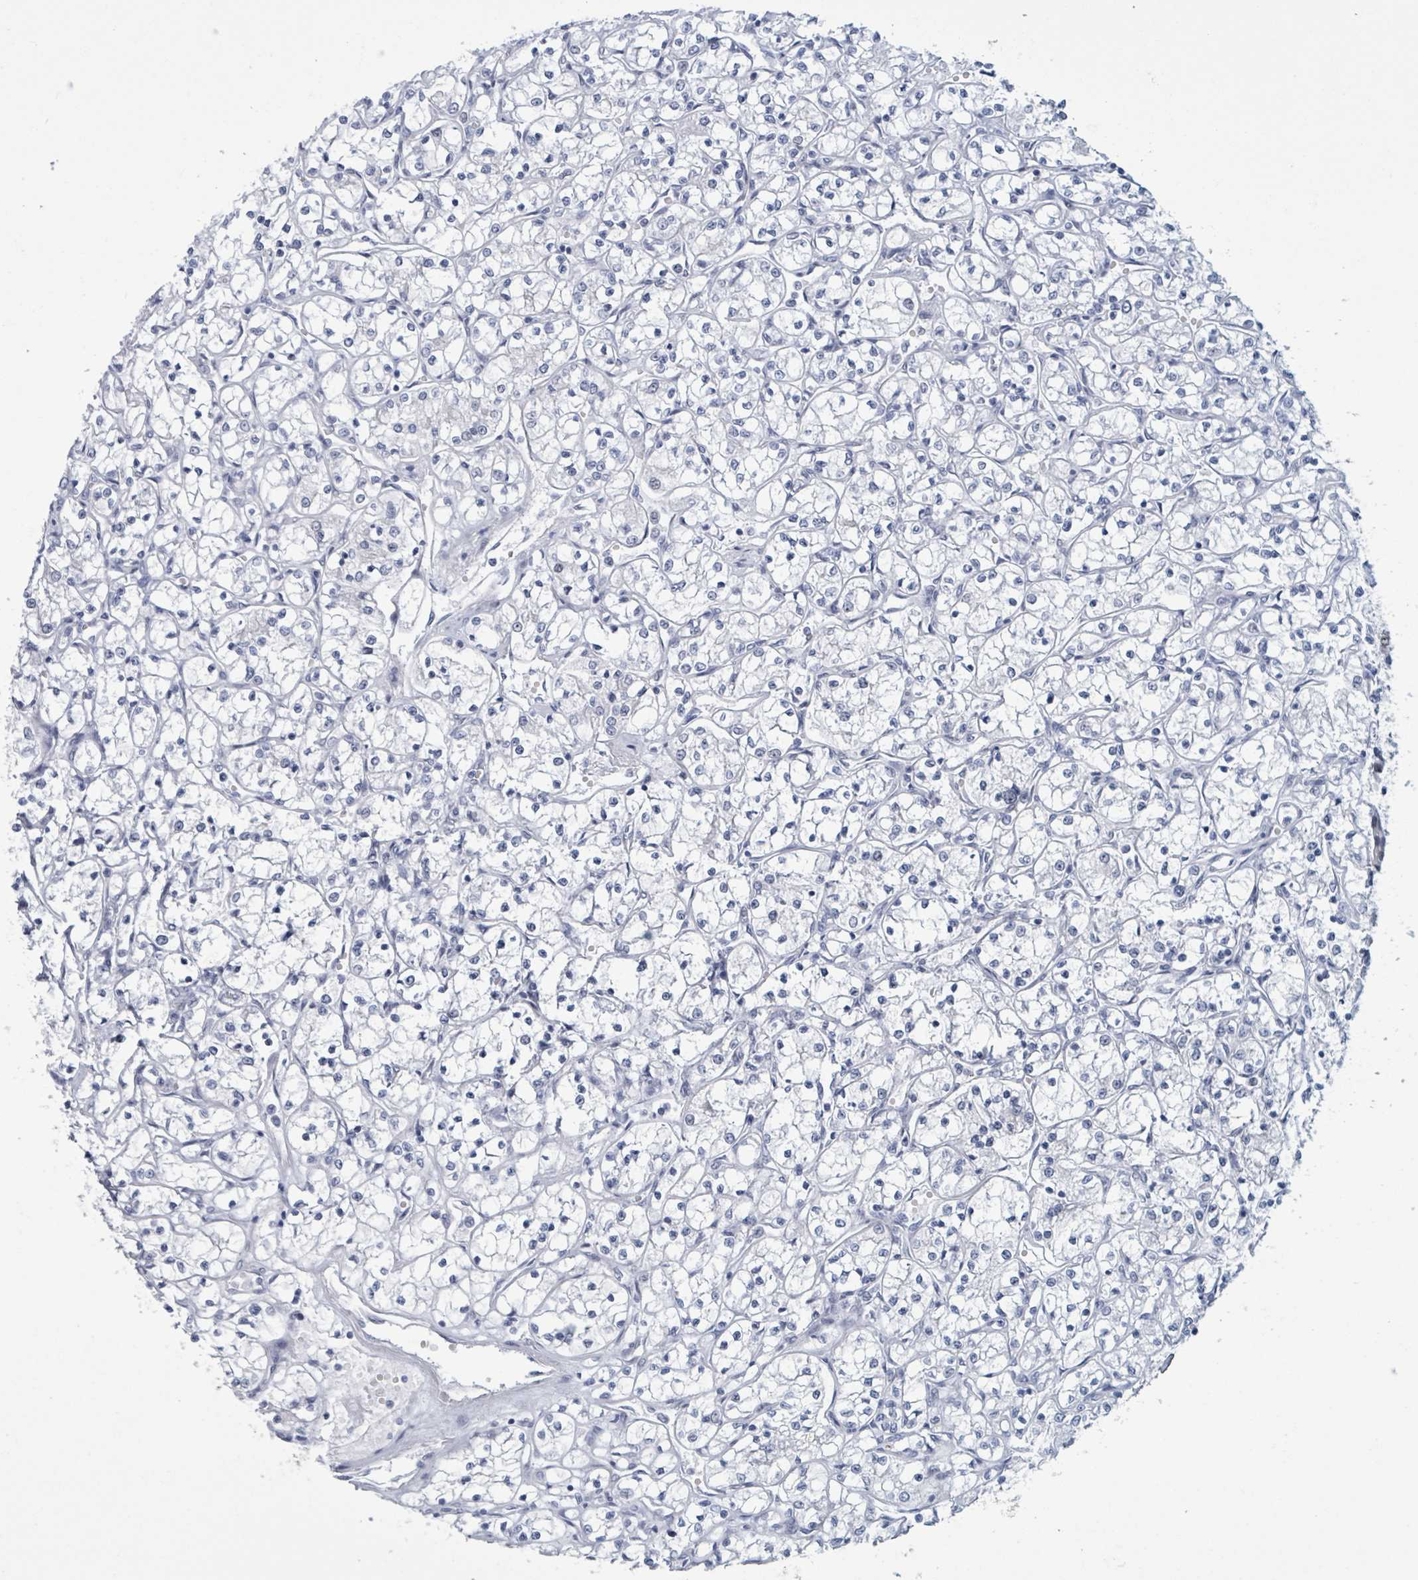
{"staining": {"intensity": "negative", "quantity": "none", "location": "none"}, "tissue": "renal cancer", "cell_type": "Tumor cells", "image_type": "cancer", "snomed": [{"axis": "morphology", "description": "Adenocarcinoma, NOS"}, {"axis": "topography", "description": "Kidney"}], "caption": "Renal adenocarcinoma was stained to show a protein in brown. There is no significant staining in tumor cells.", "gene": "CT45A5", "patient": {"sex": "female", "age": 69}}